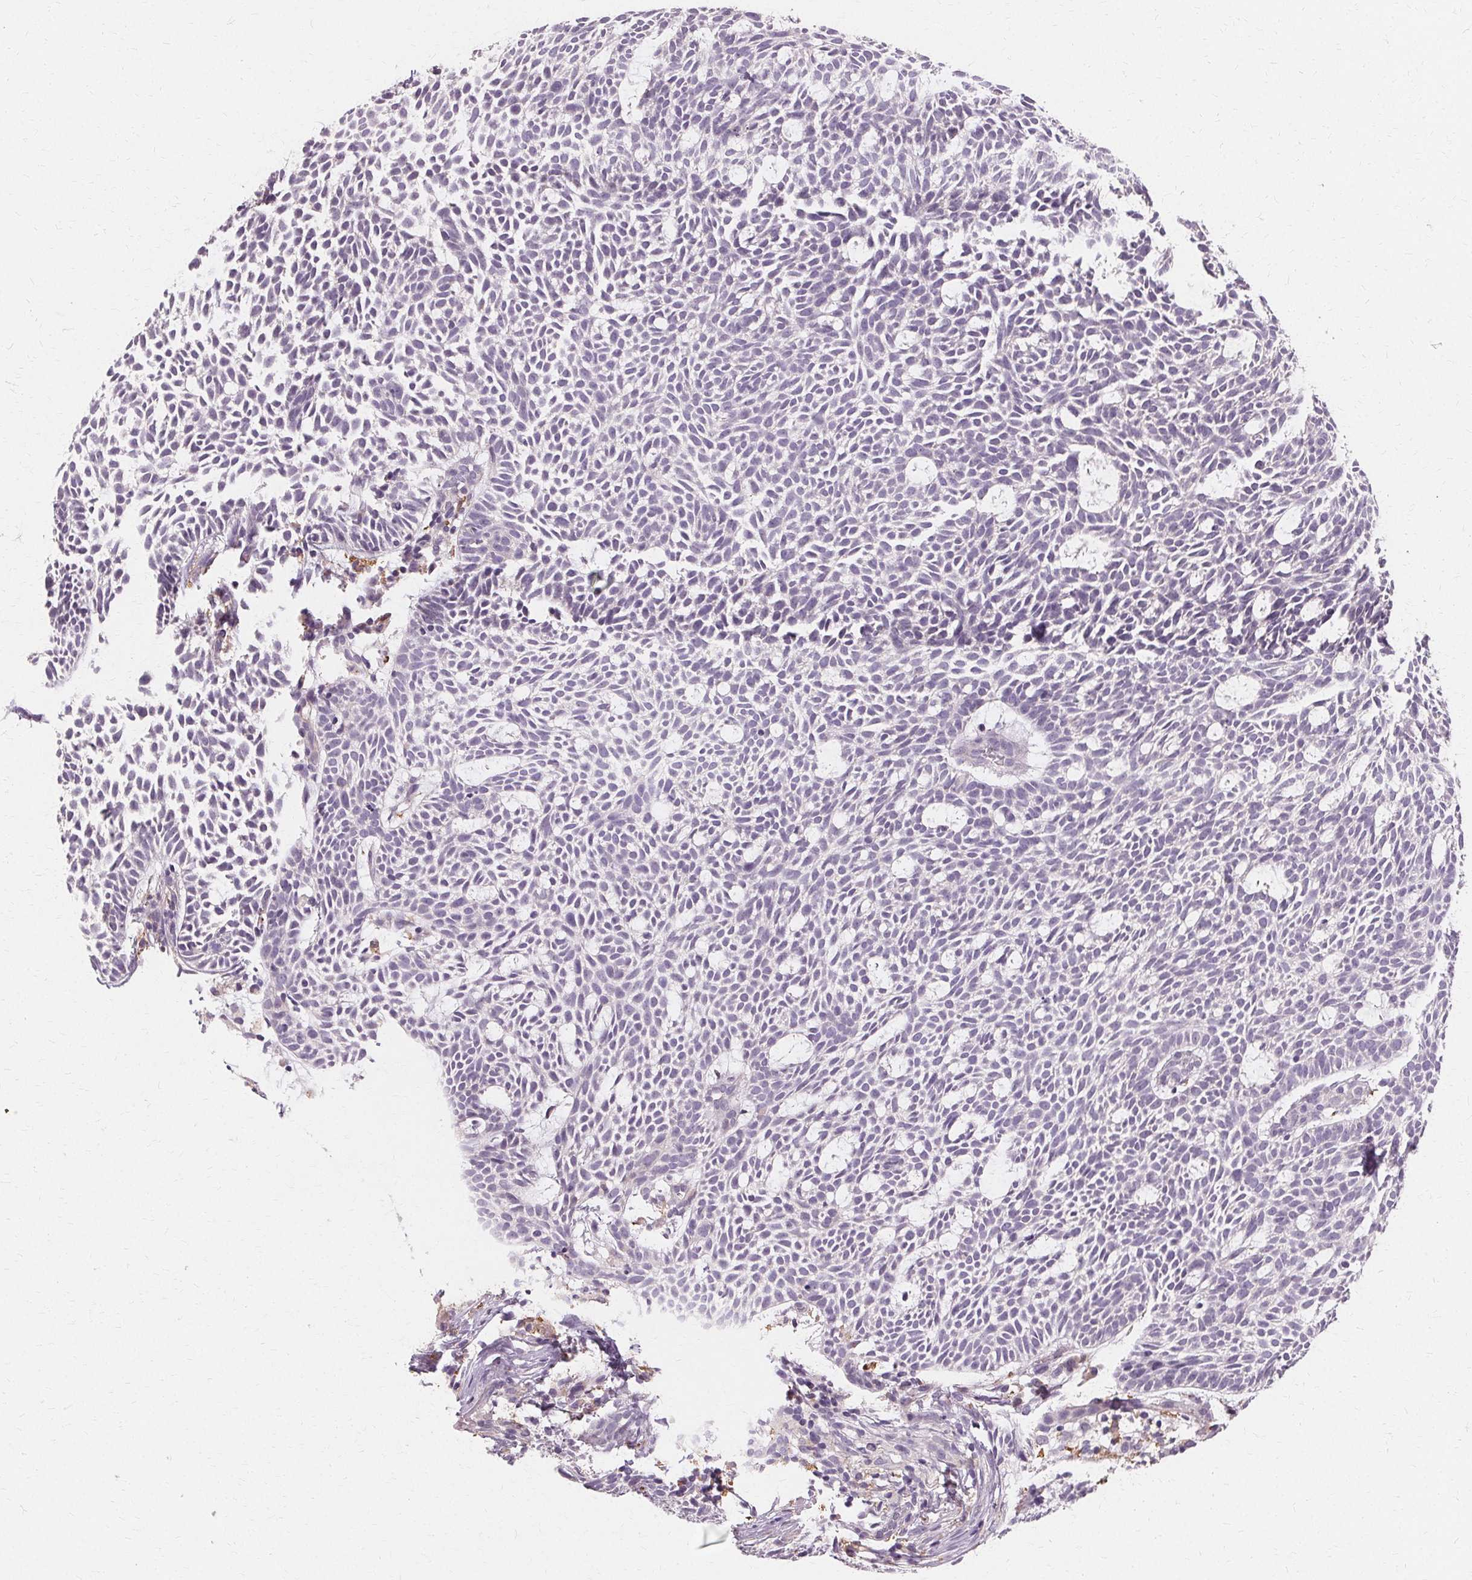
{"staining": {"intensity": "negative", "quantity": "none", "location": "none"}, "tissue": "skin cancer", "cell_type": "Tumor cells", "image_type": "cancer", "snomed": [{"axis": "morphology", "description": "Basal cell carcinoma"}, {"axis": "topography", "description": "Skin"}], "caption": "Tumor cells show no significant protein staining in skin cancer (basal cell carcinoma).", "gene": "IFNGR1", "patient": {"sex": "male", "age": 83}}